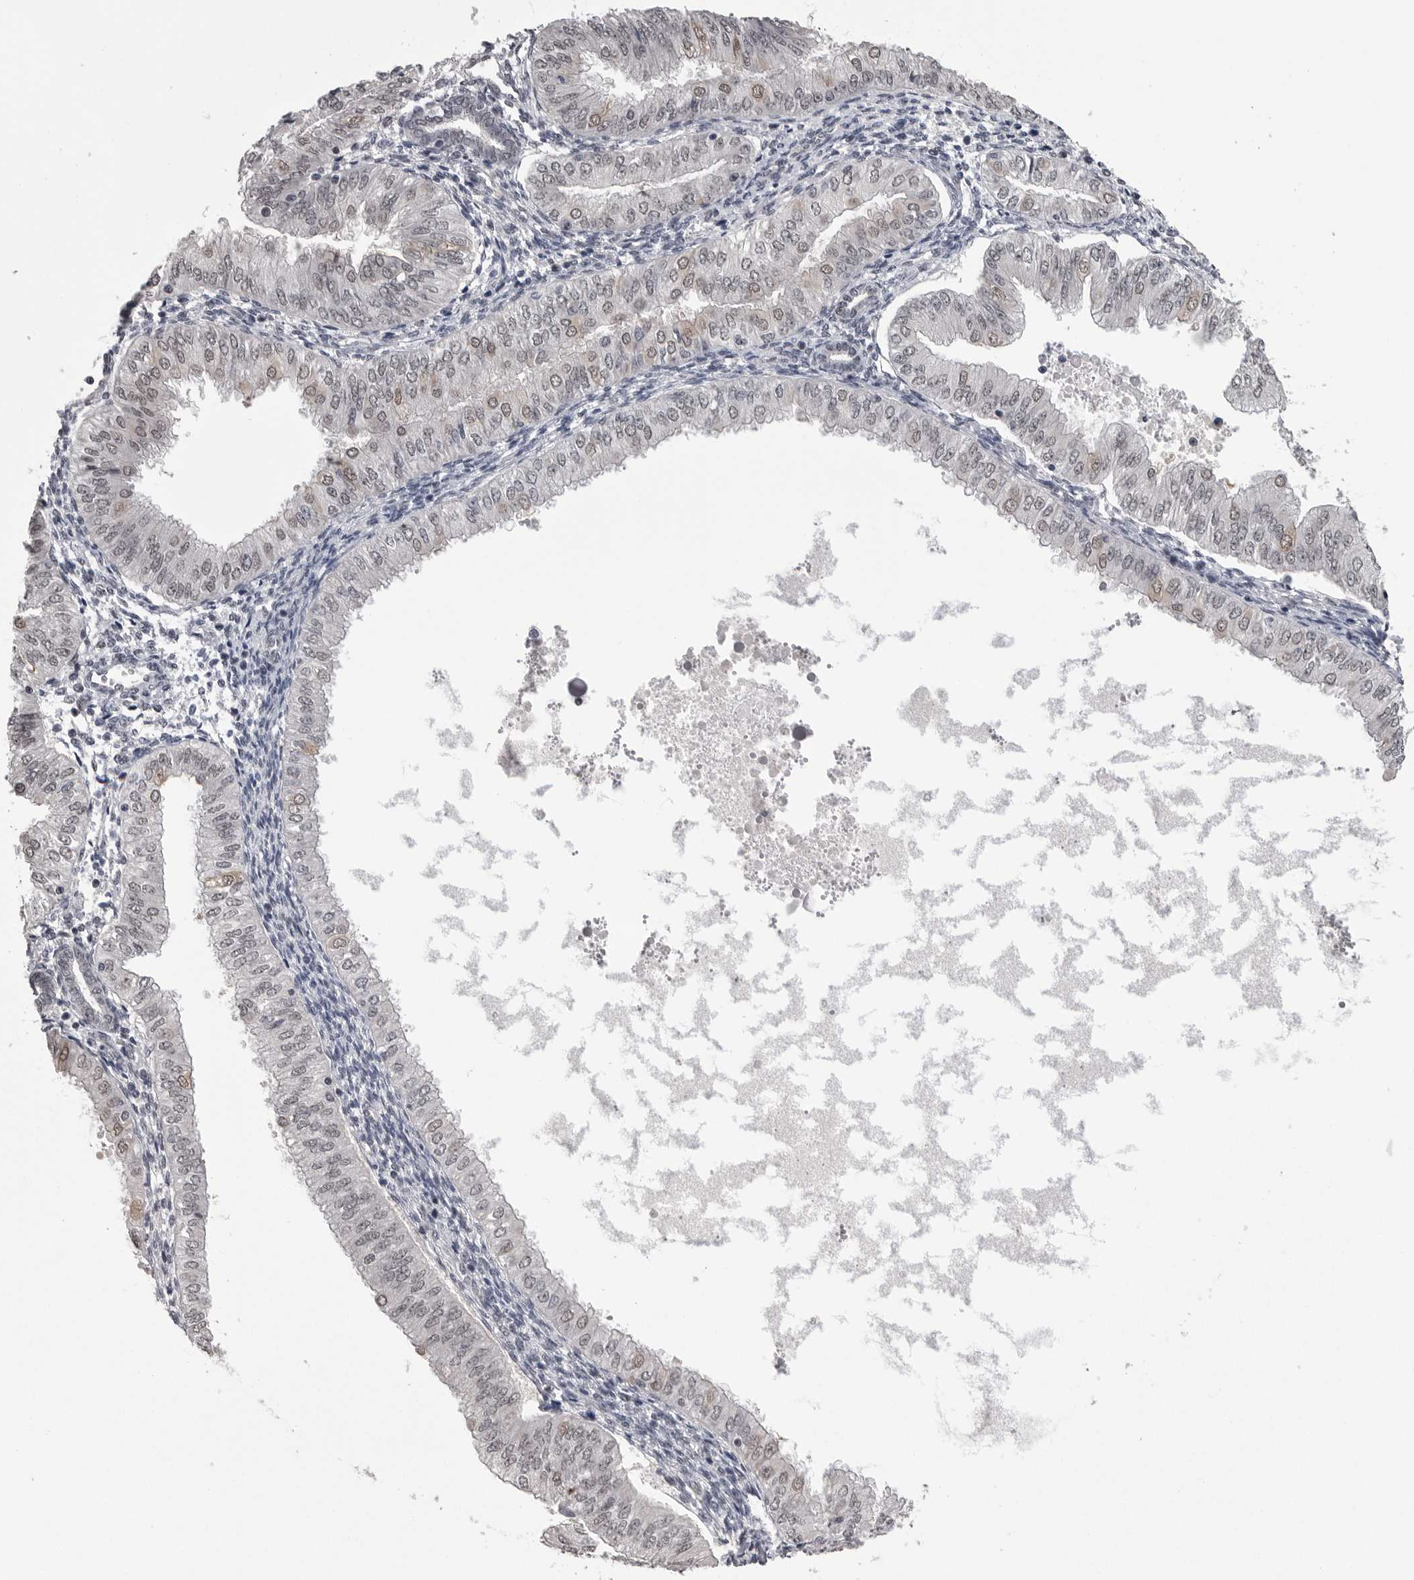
{"staining": {"intensity": "weak", "quantity": "25%-75%", "location": "nuclear"}, "tissue": "endometrial cancer", "cell_type": "Tumor cells", "image_type": "cancer", "snomed": [{"axis": "morphology", "description": "Normal tissue, NOS"}, {"axis": "morphology", "description": "Adenocarcinoma, NOS"}, {"axis": "topography", "description": "Endometrium"}], "caption": "Brown immunohistochemical staining in human adenocarcinoma (endometrial) displays weak nuclear positivity in approximately 25%-75% of tumor cells. (IHC, brightfield microscopy, high magnification).", "gene": "DLG2", "patient": {"sex": "female", "age": 53}}